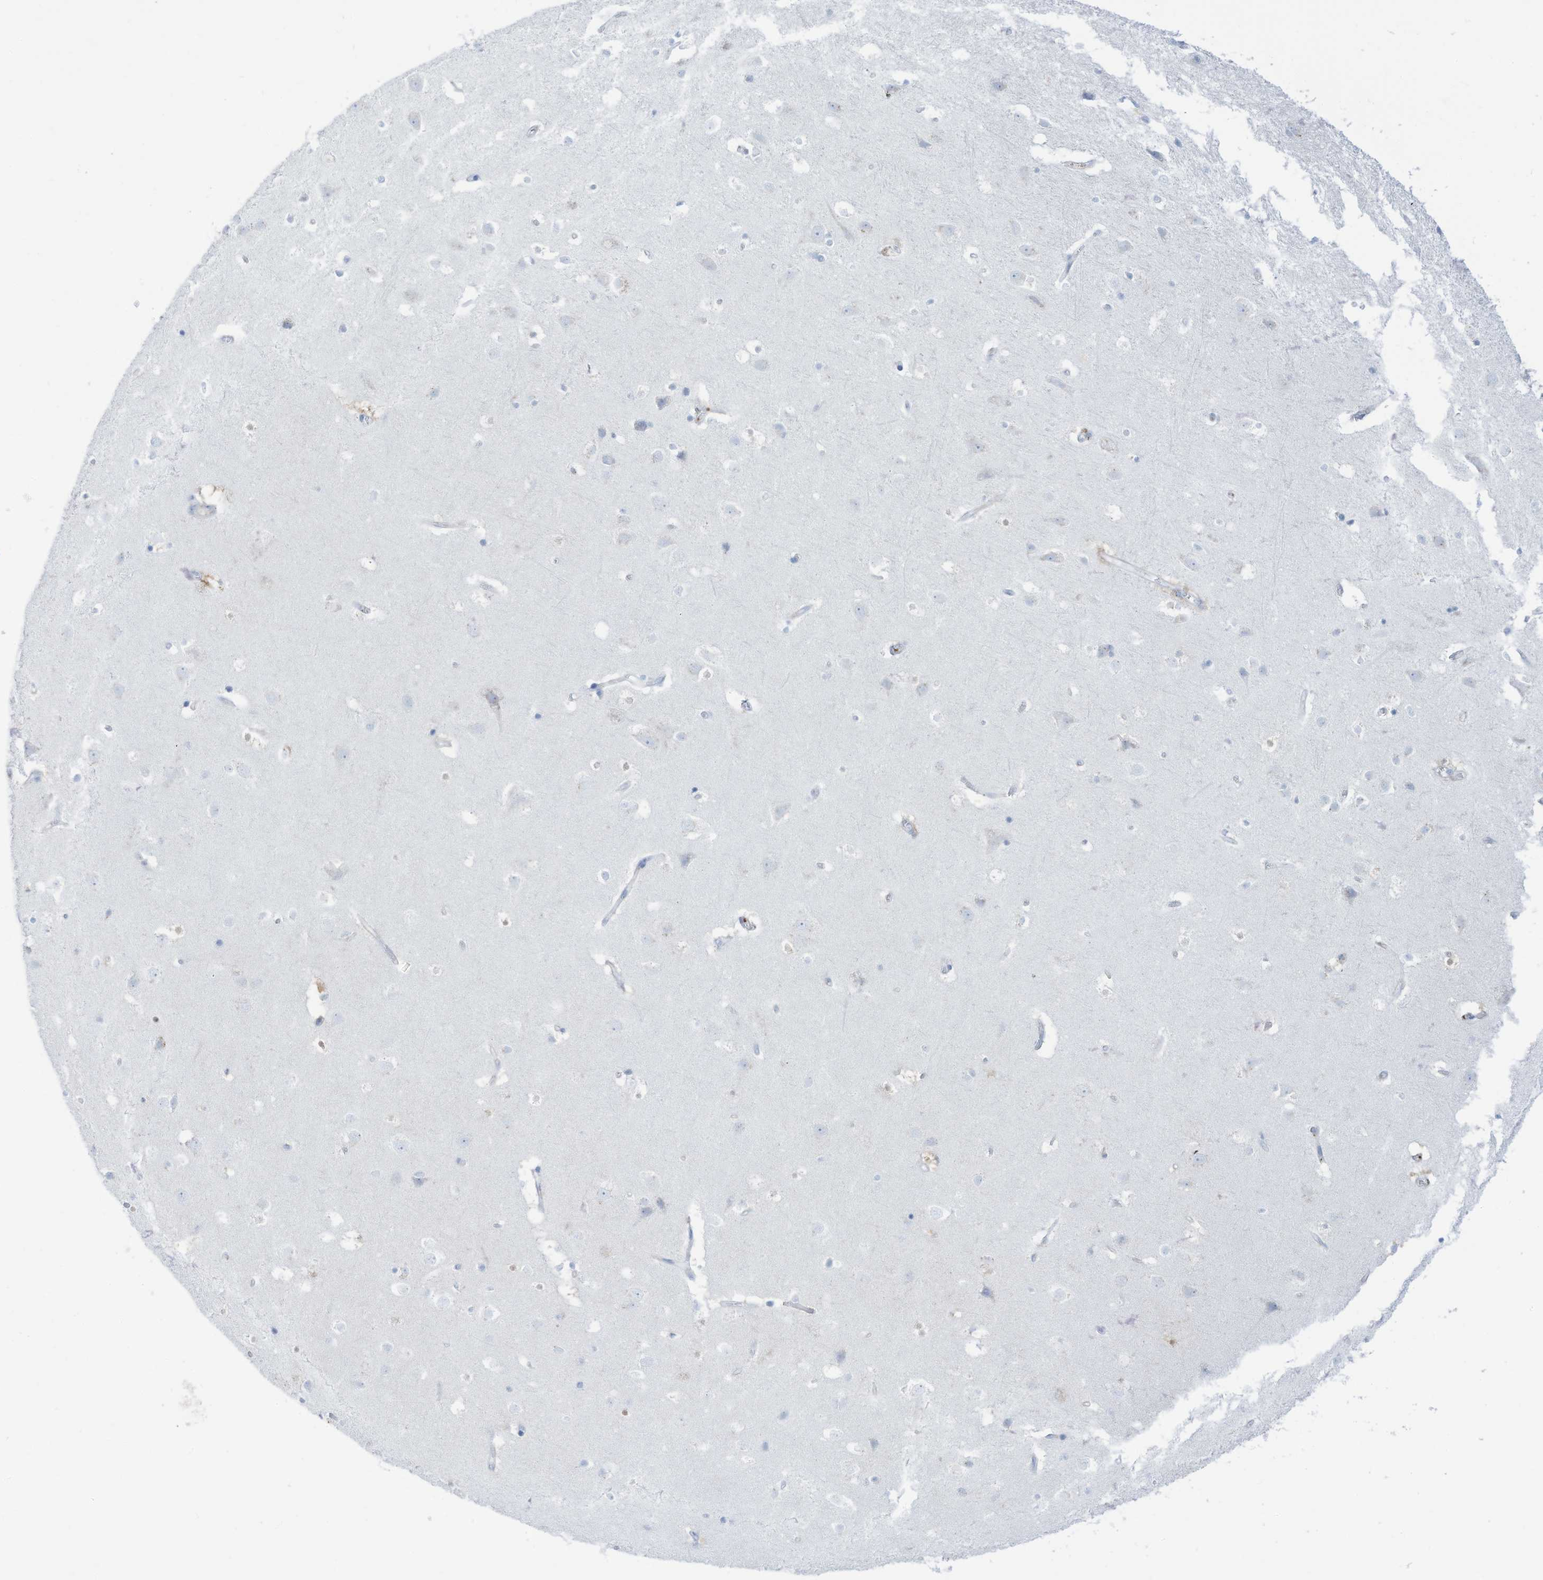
{"staining": {"intensity": "negative", "quantity": "none", "location": "none"}, "tissue": "cerebral cortex", "cell_type": "Endothelial cells", "image_type": "normal", "snomed": [{"axis": "morphology", "description": "Normal tissue, NOS"}, {"axis": "topography", "description": "Cerebral cortex"}], "caption": "DAB (3,3'-diaminobenzidine) immunohistochemical staining of normal human cerebral cortex exhibits no significant positivity in endothelial cells. (Stains: DAB (3,3'-diaminobenzidine) IHC with hematoxylin counter stain, Microscopy: brightfield microscopy at high magnification).", "gene": "HSD17B13", "patient": {"sex": "male", "age": 54}}